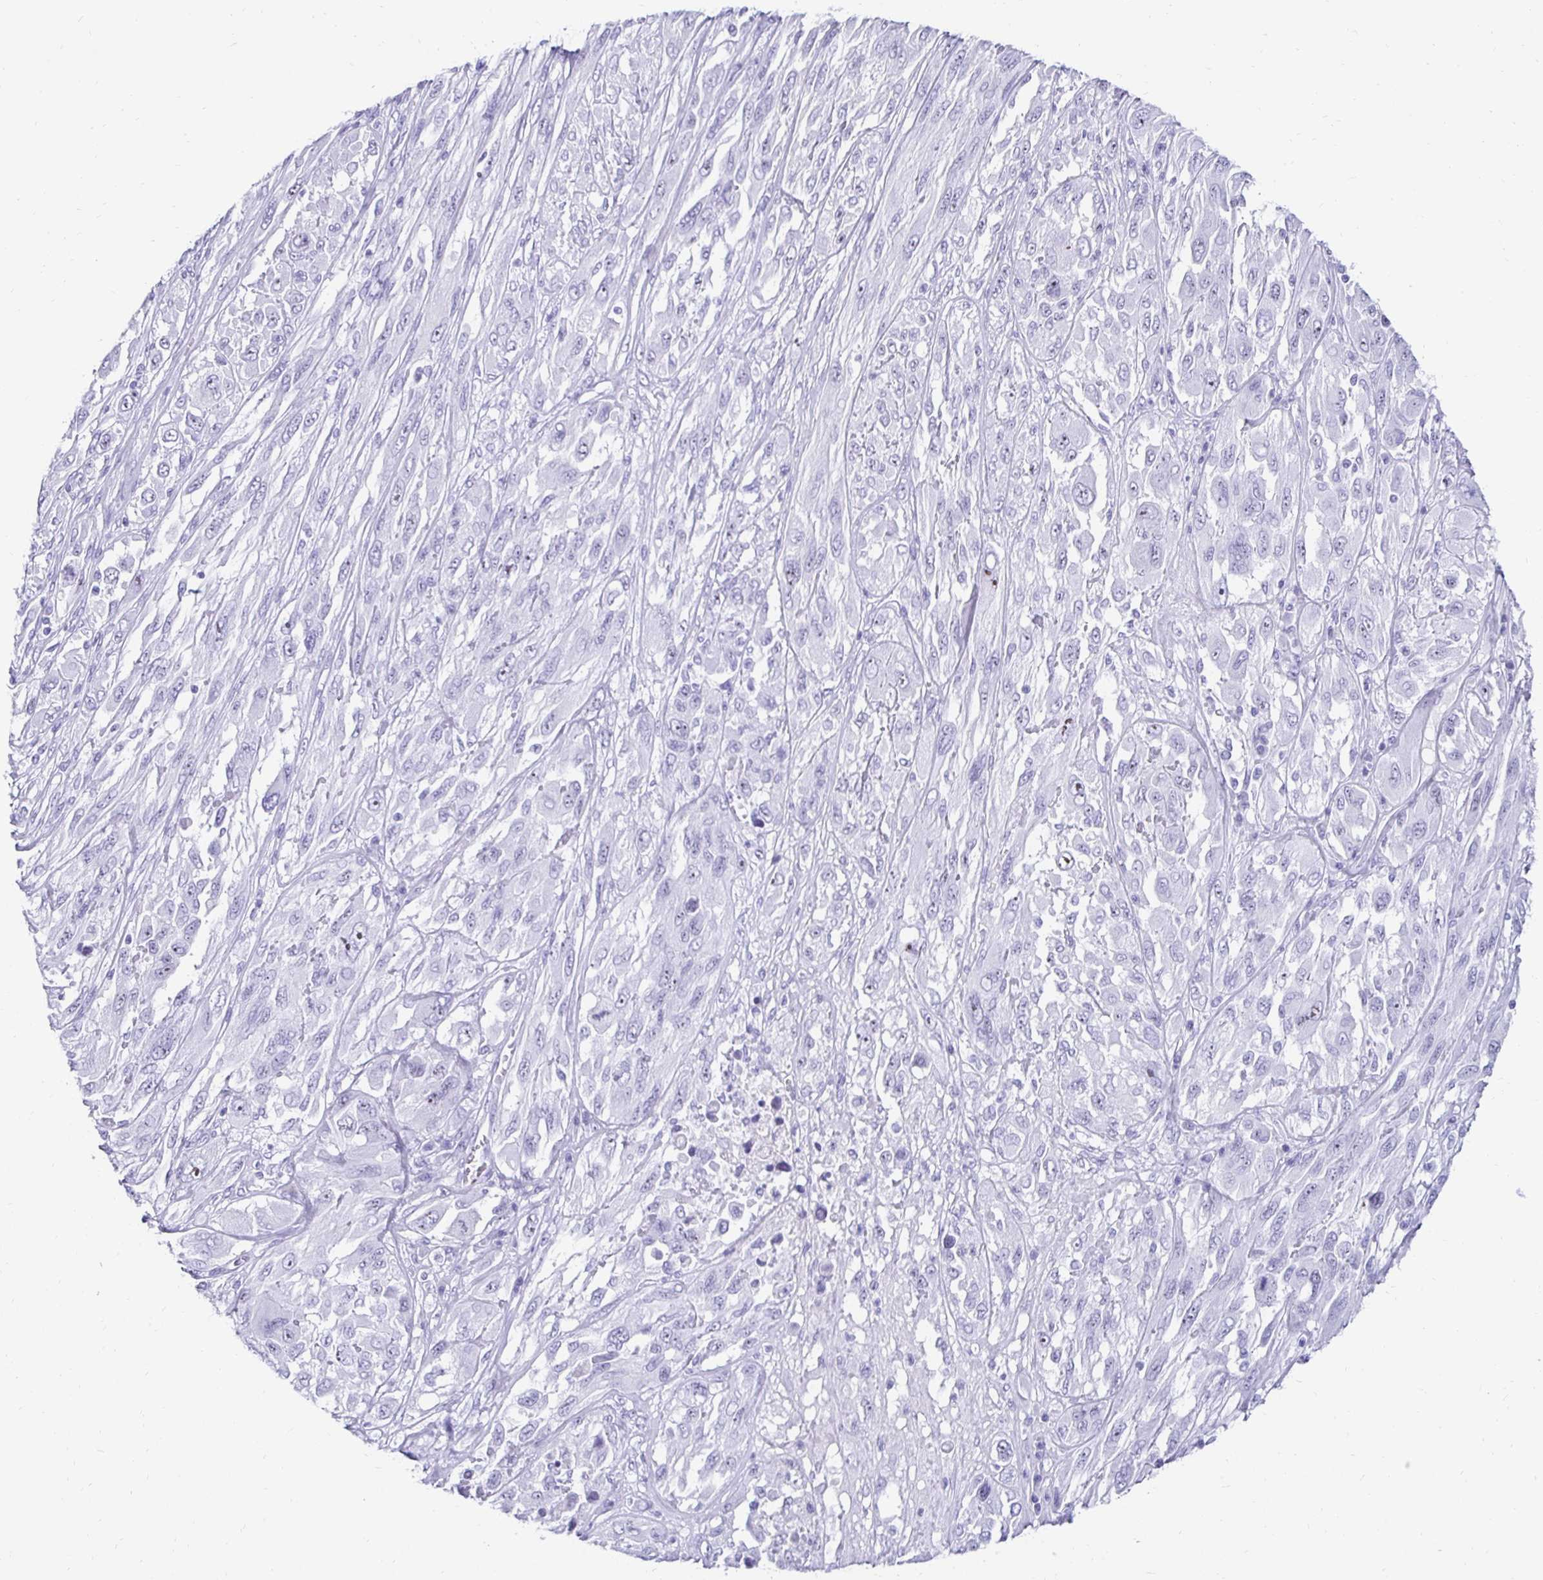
{"staining": {"intensity": "negative", "quantity": "none", "location": "none"}, "tissue": "melanoma", "cell_type": "Tumor cells", "image_type": "cancer", "snomed": [{"axis": "morphology", "description": "Malignant melanoma, NOS"}, {"axis": "topography", "description": "Skin"}], "caption": "High power microscopy histopathology image of an IHC histopathology image of melanoma, revealing no significant positivity in tumor cells.", "gene": "CST6", "patient": {"sex": "female", "age": 91}}